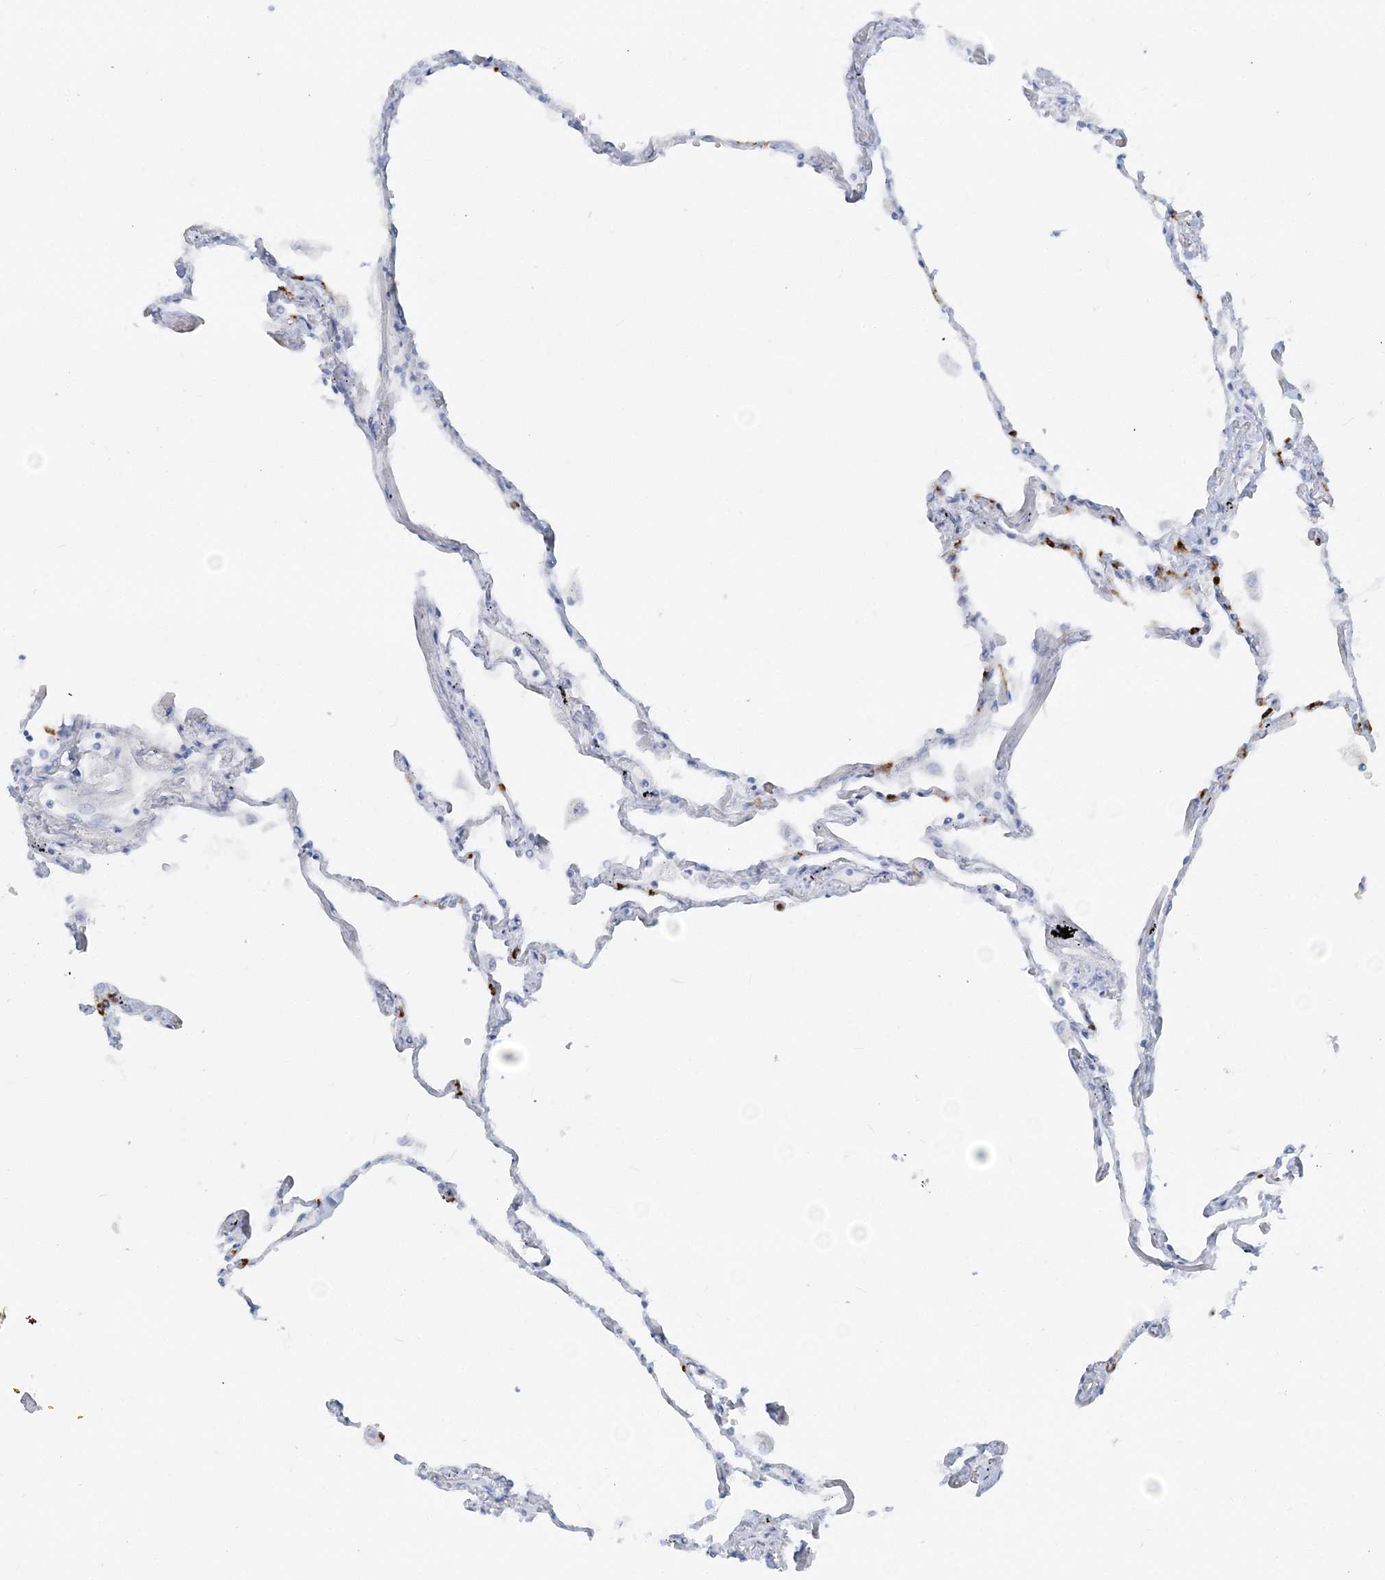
{"staining": {"intensity": "negative", "quantity": "none", "location": "none"}, "tissue": "lung", "cell_type": "Alveolar cells", "image_type": "normal", "snomed": [{"axis": "morphology", "description": "Normal tissue, NOS"}, {"axis": "topography", "description": "Lung"}], "caption": "Micrograph shows no protein positivity in alveolar cells of benign lung. The staining is performed using DAB brown chromogen with nuclei counter-stained in using hematoxylin.", "gene": "CCNJ", "patient": {"sex": "female", "age": 67}}